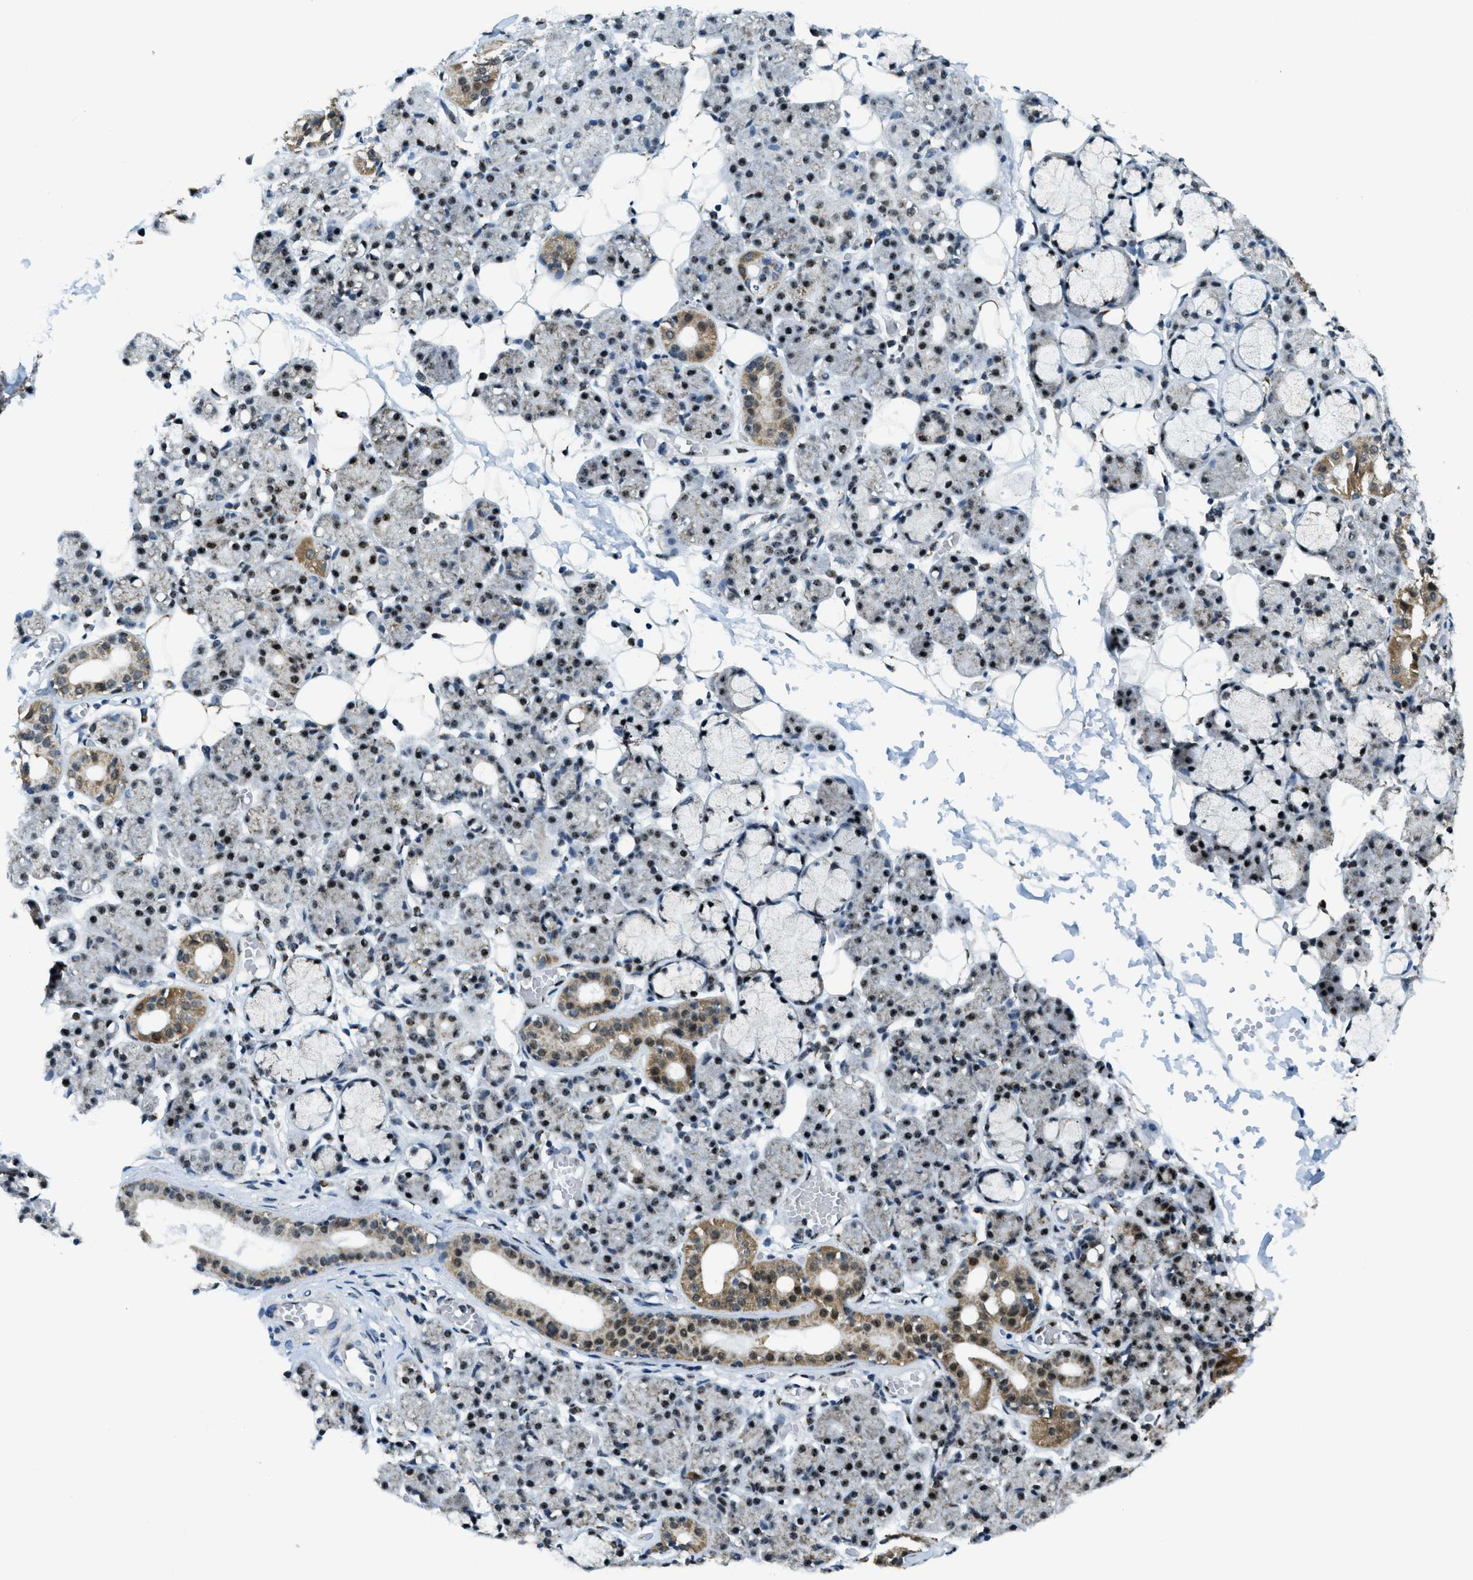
{"staining": {"intensity": "strong", "quantity": ">75%", "location": "cytoplasmic/membranous,nuclear"}, "tissue": "salivary gland", "cell_type": "Glandular cells", "image_type": "normal", "snomed": [{"axis": "morphology", "description": "Normal tissue, NOS"}, {"axis": "topography", "description": "Salivary gland"}], "caption": "A high amount of strong cytoplasmic/membranous,nuclear expression is seen in about >75% of glandular cells in benign salivary gland.", "gene": "SP100", "patient": {"sex": "male", "age": 63}}